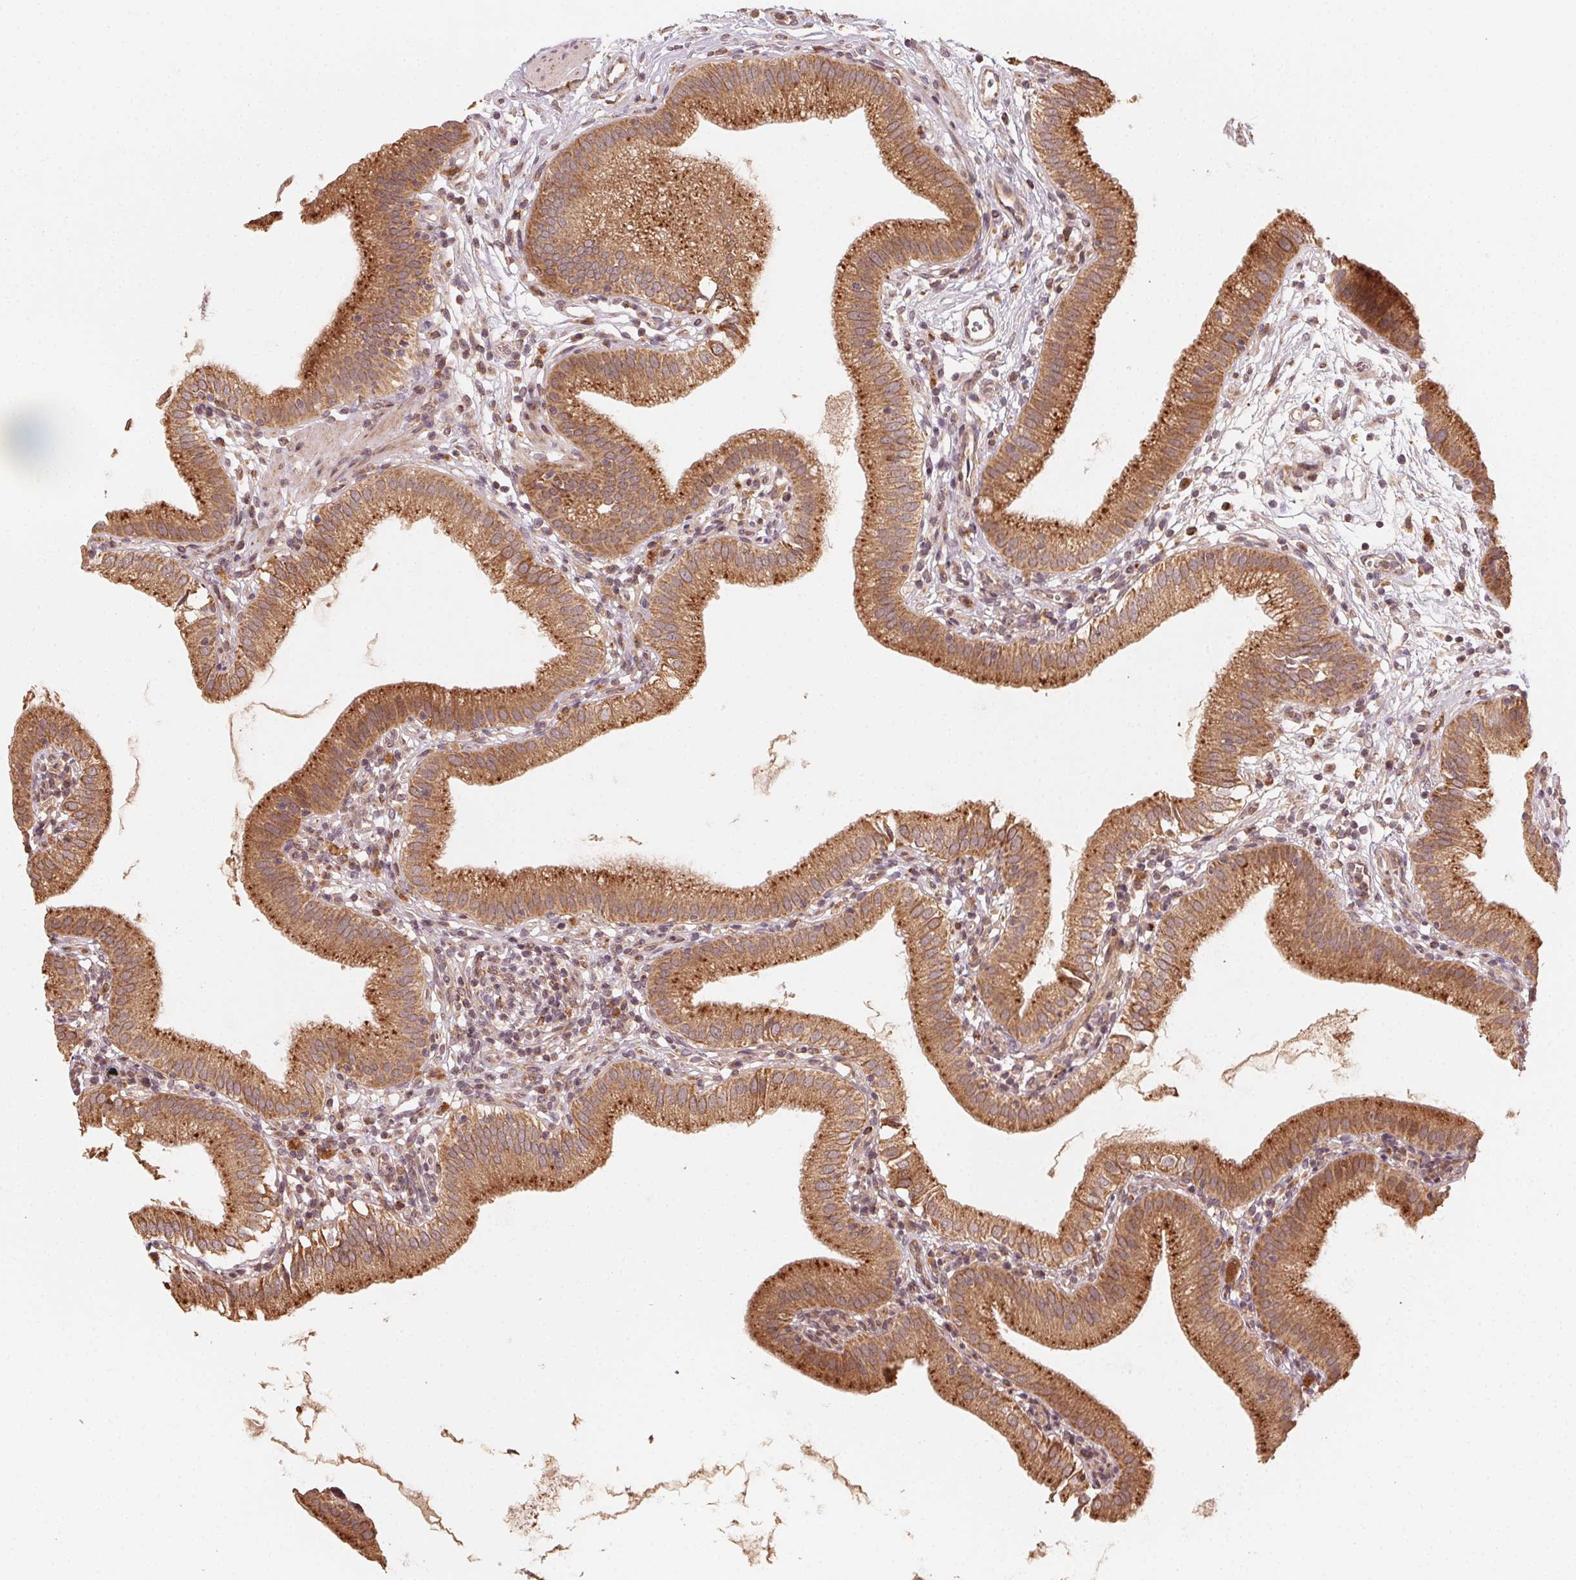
{"staining": {"intensity": "strong", "quantity": ">75%", "location": "cytoplasmic/membranous"}, "tissue": "gallbladder", "cell_type": "Glandular cells", "image_type": "normal", "snomed": [{"axis": "morphology", "description": "Normal tissue, NOS"}, {"axis": "topography", "description": "Gallbladder"}], "caption": "Gallbladder stained with a brown dye exhibits strong cytoplasmic/membranous positive staining in approximately >75% of glandular cells.", "gene": "WBP2", "patient": {"sex": "female", "age": 65}}